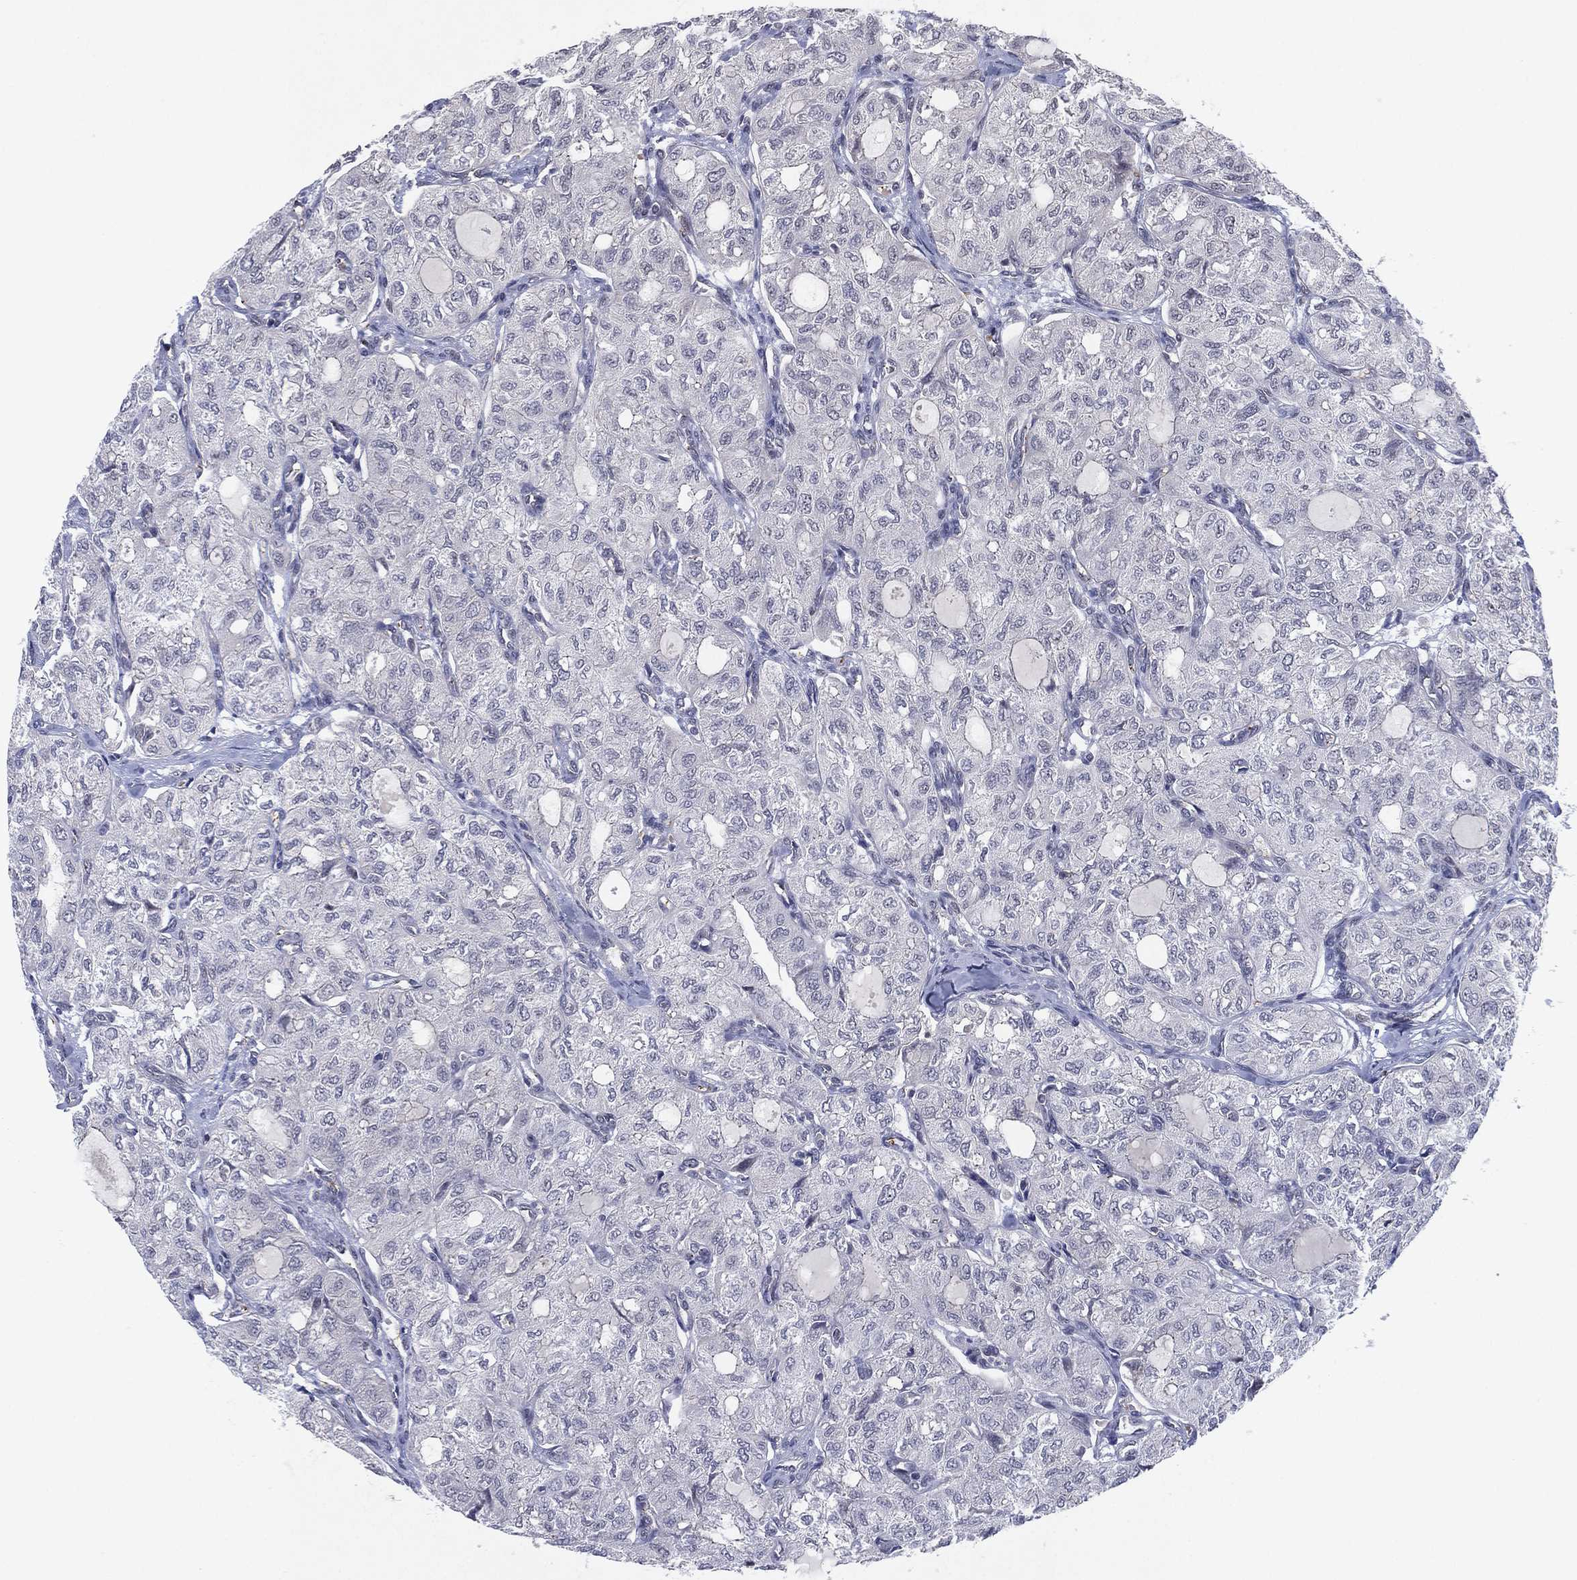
{"staining": {"intensity": "negative", "quantity": "none", "location": "none"}, "tissue": "thyroid cancer", "cell_type": "Tumor cells", "image_type": "cancer", "snomed": [{"axis": "morphology", "description": "Follicular adenoma carcinoma, NOS"}, {"axis": "topography", "description": "Thyroid gland"}], "caption": "Immunohistochemistry of thyroid cancer reveals no positivity in tumor cells.", "gene": "DGCR8", "patient": {"sex": "male", "age": 75}}